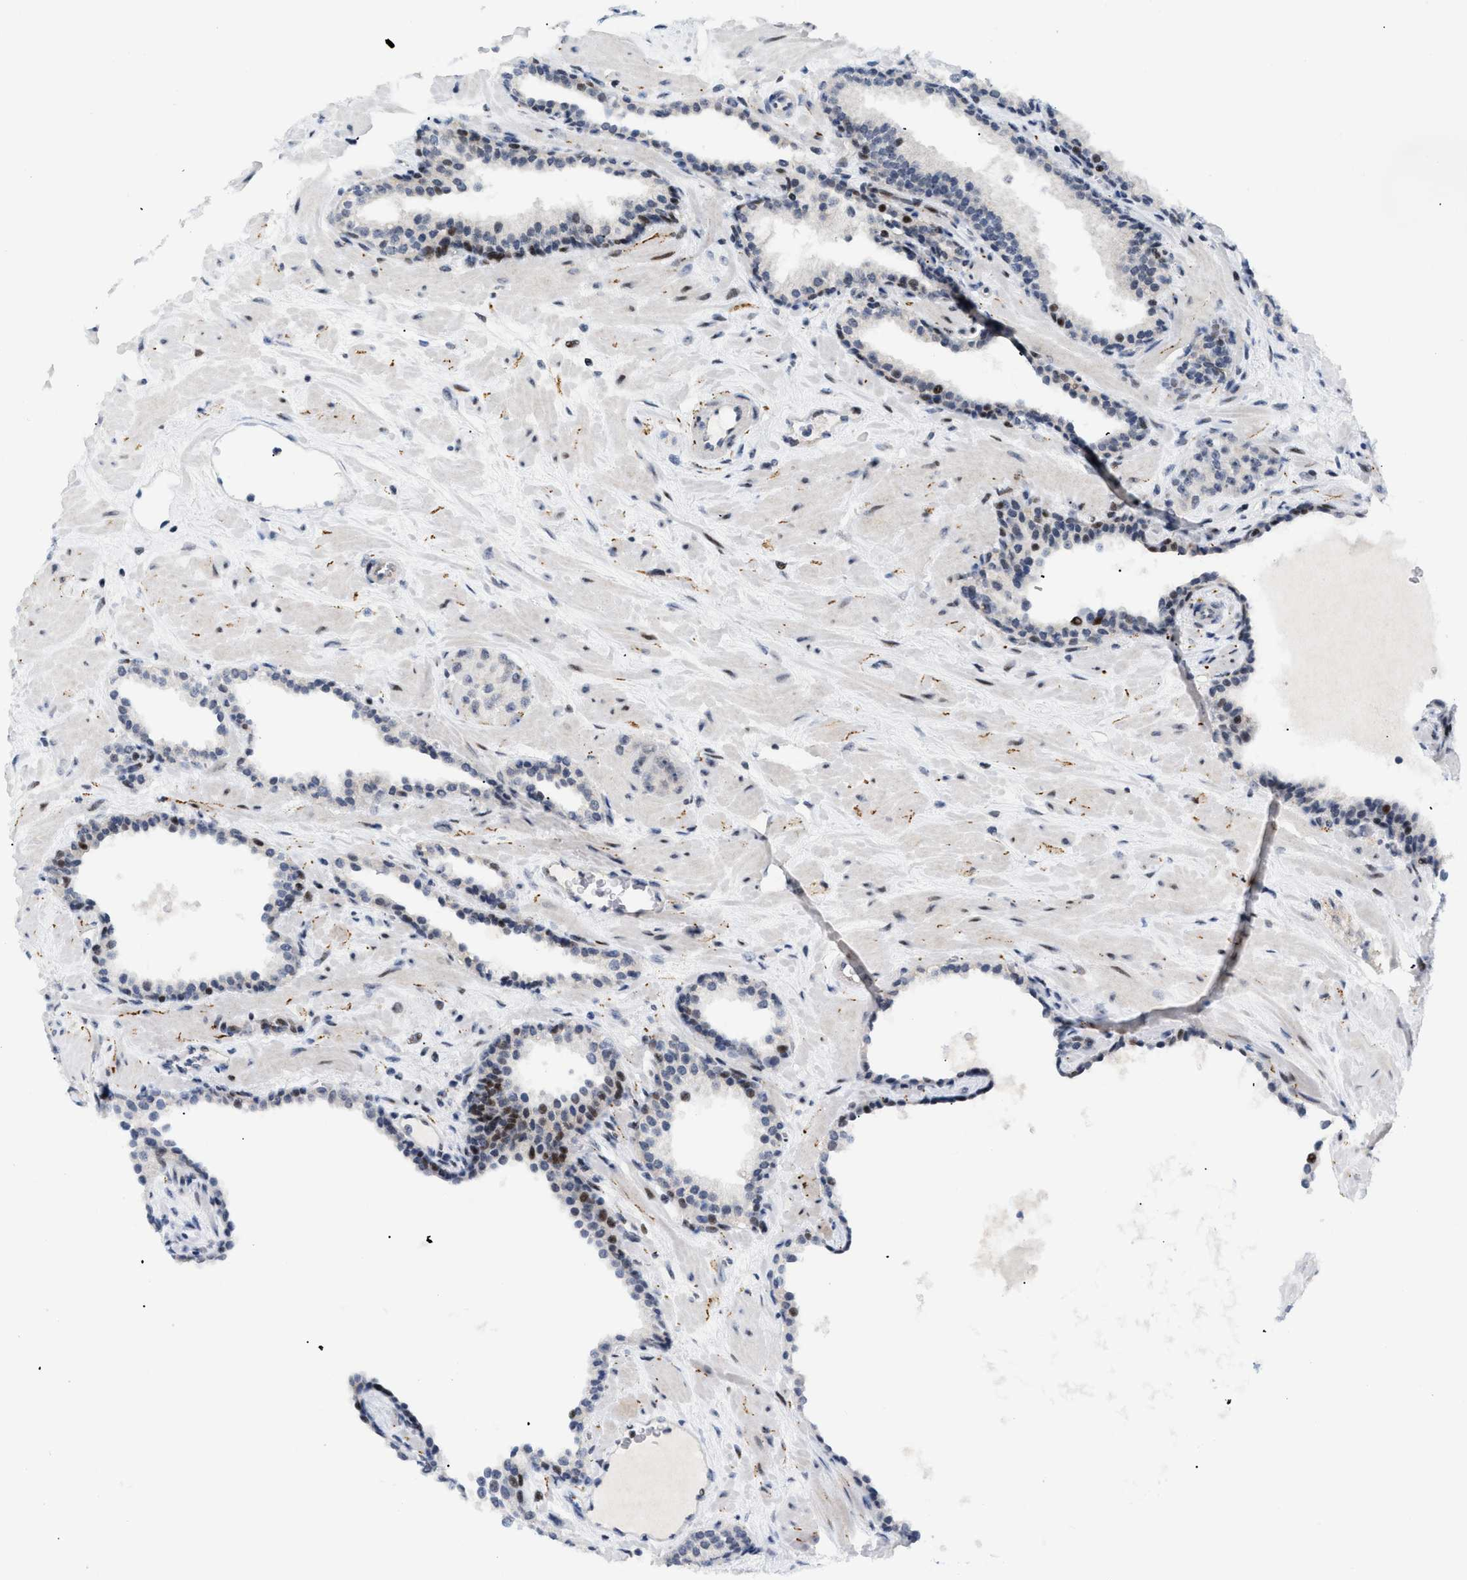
{"staining": {"intensity": "moderate", "quantity": "<25%", "location": "nuclear"}, "tissue": "prostate cancer", "cell_type": "Tumor cells", "image_type": "cancer", "snomed": [{"axis": "morphology", "description": "Adenocarcinoma, High grade"}, {"axis": "topography", "description": "Prostate"}], "caption": "Immunohistochemistry micrograph of neoplastic tissue: prostate cancer stained using immunohistochemistry displays low levels of moderate protein expression localized specifically in the nuclear of tumor cells, appearing as a nuclear brown color.", "gene": "MED1", "patient": {"sex": "male", "age": 64}}